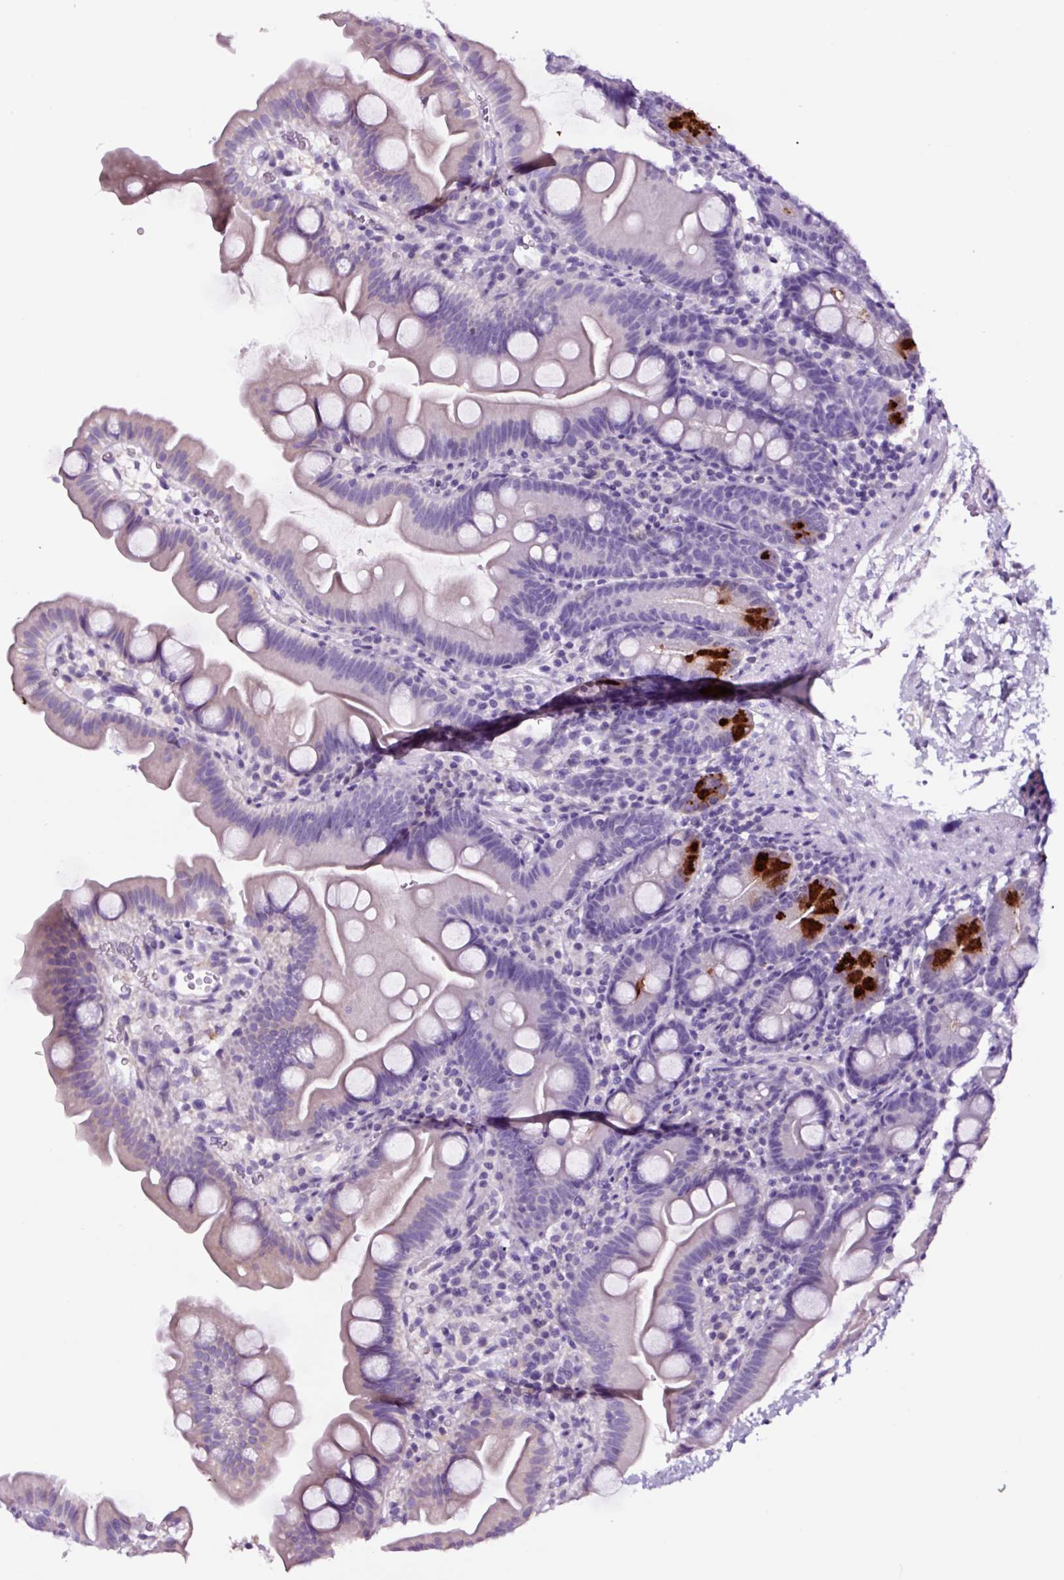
{"staining": {"intensity": "strong", "quantity": "<25%", "location": "cytoplasmic/membranous"}, "tissue": "small intestine", "cell_type": "Glandular cells", "image_type": "normal", "snomed": [{"axis": "morphology", "description": "Normal tissue, NOS"}, {"axis": "topography", "description": "Small intestine"}], "caption": "Brown immunohistochemical staining in benign human small intestine reveals strong cytoplasmic/membranous positivity in approximately <25% of glandular cells. (brown staining indicates protein expression, while blue staining denotes nuclei).", "gene": "FBXL7", "patient": {"sex": "female", "age": 68}}